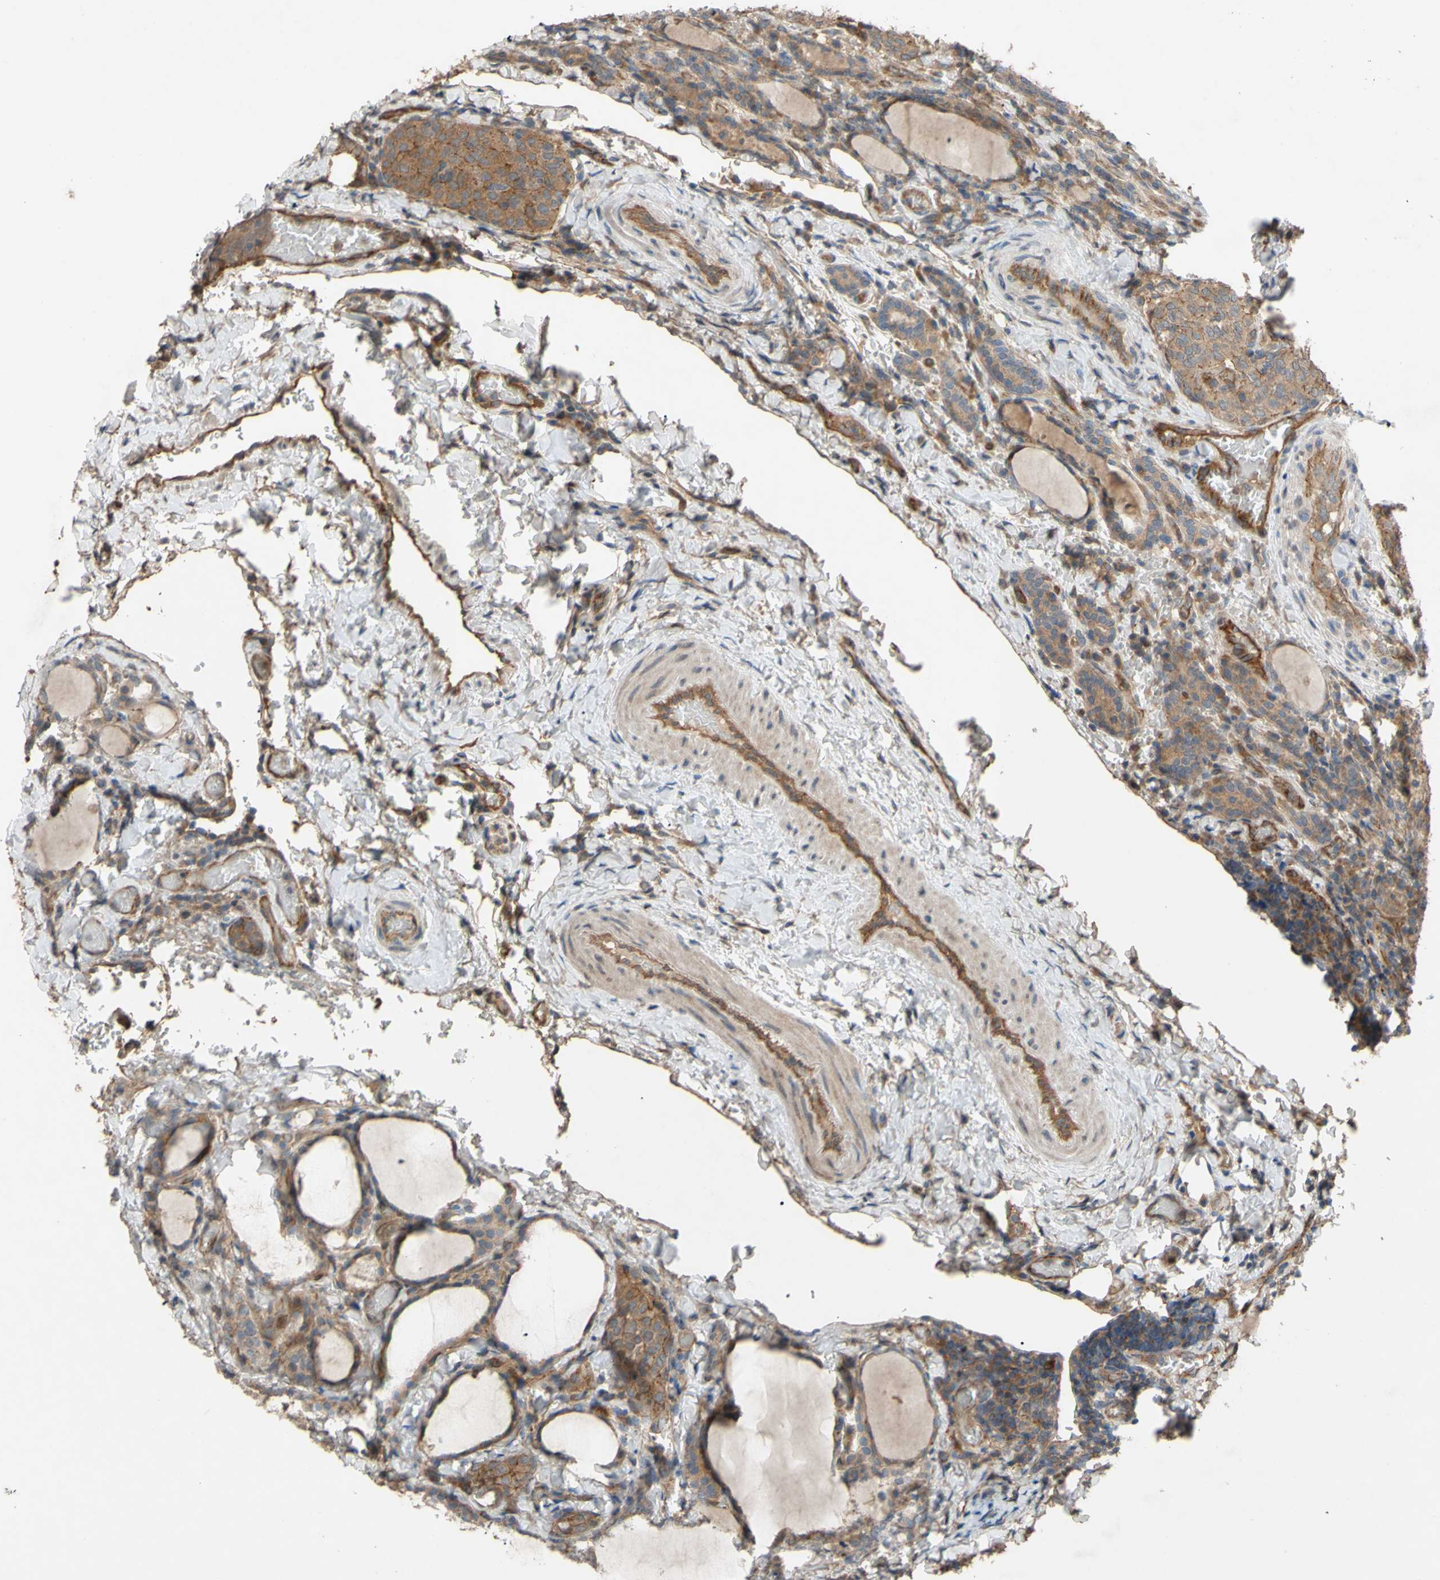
{"staining": {"intensity": "moderate", "quantity": ">75%", "location": "cytoplasmic/membranous"}, "tissue": "thyroid cancer", "cell_type": "Tumor cells", "image_type": "cancer", "snomed": [{"axis": "morphology", "description": "Normal tissue, NOS"}, {"axis": "morphology", "description": "Papillary adenocarcinoma, NOS"}, {"axis": "topography", "description": "Thyroid gland"}], "caption": "A photomicrograph showing moderate cytoplasmic/membranous expression in approximately >75% of tumor cells in papillary adenocarcinoma (thyroid), as visualized by brown immunohistochemical staining.", "gene": "SHROOM4", "patient": {"sex": "female", "age": 30}}